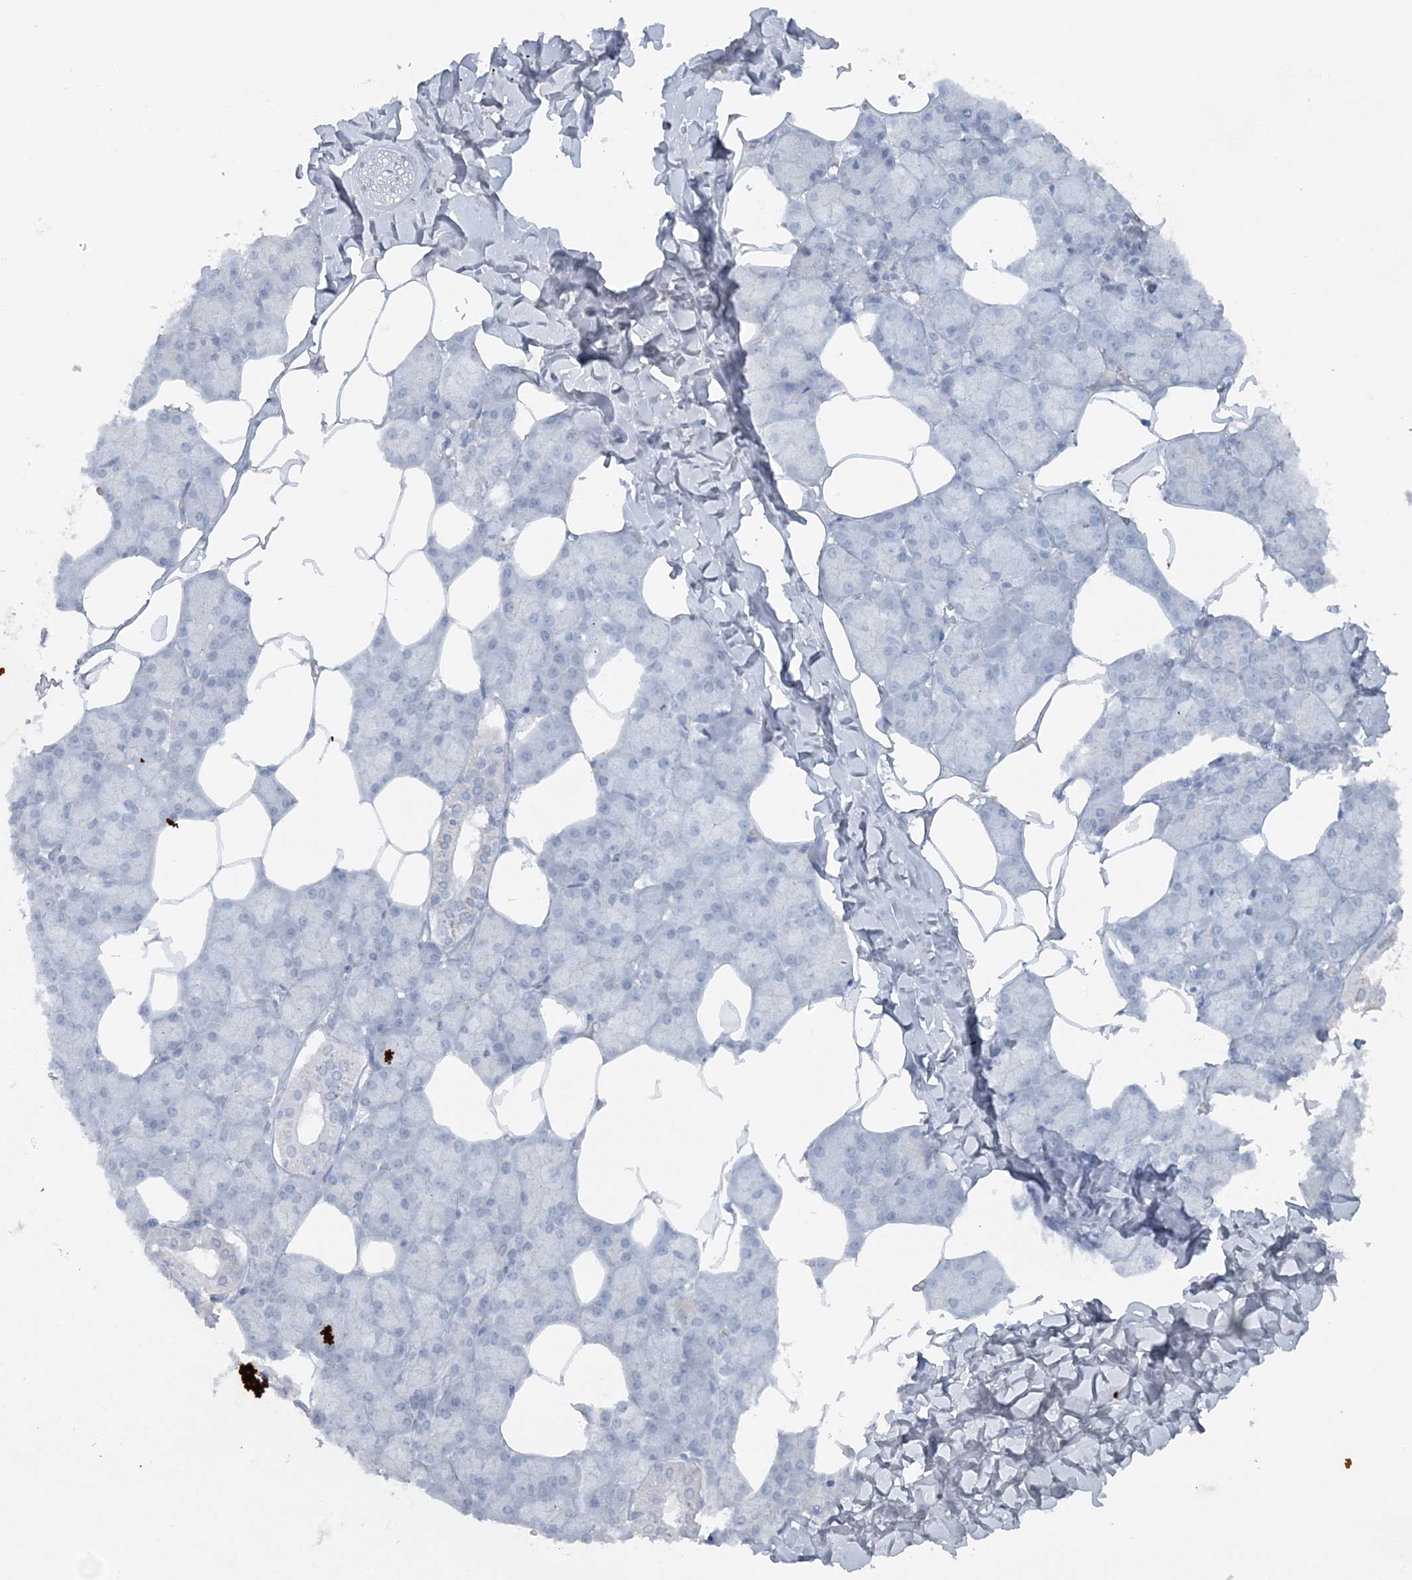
{"staining": {"intensity": "negative", "quantity": "none", "location": "none"}, "tissue": "salivary gland", "cell_type": "Glandular cells", "image_type": "normal", "snomed": [{"axis": "morphology", "description": "Normal tissue, NOS"}, {"axis": "topography", "description": "Salivary gland"}], "caption": "IHC micrograph of normal salivary gland: salivary gland stained with DAB (3,3'-diaminobenzidine) shows no significant protein staining in glandular cells.", "gene": "ATP11A", "patient": {"sex": "male", "age": 62}}